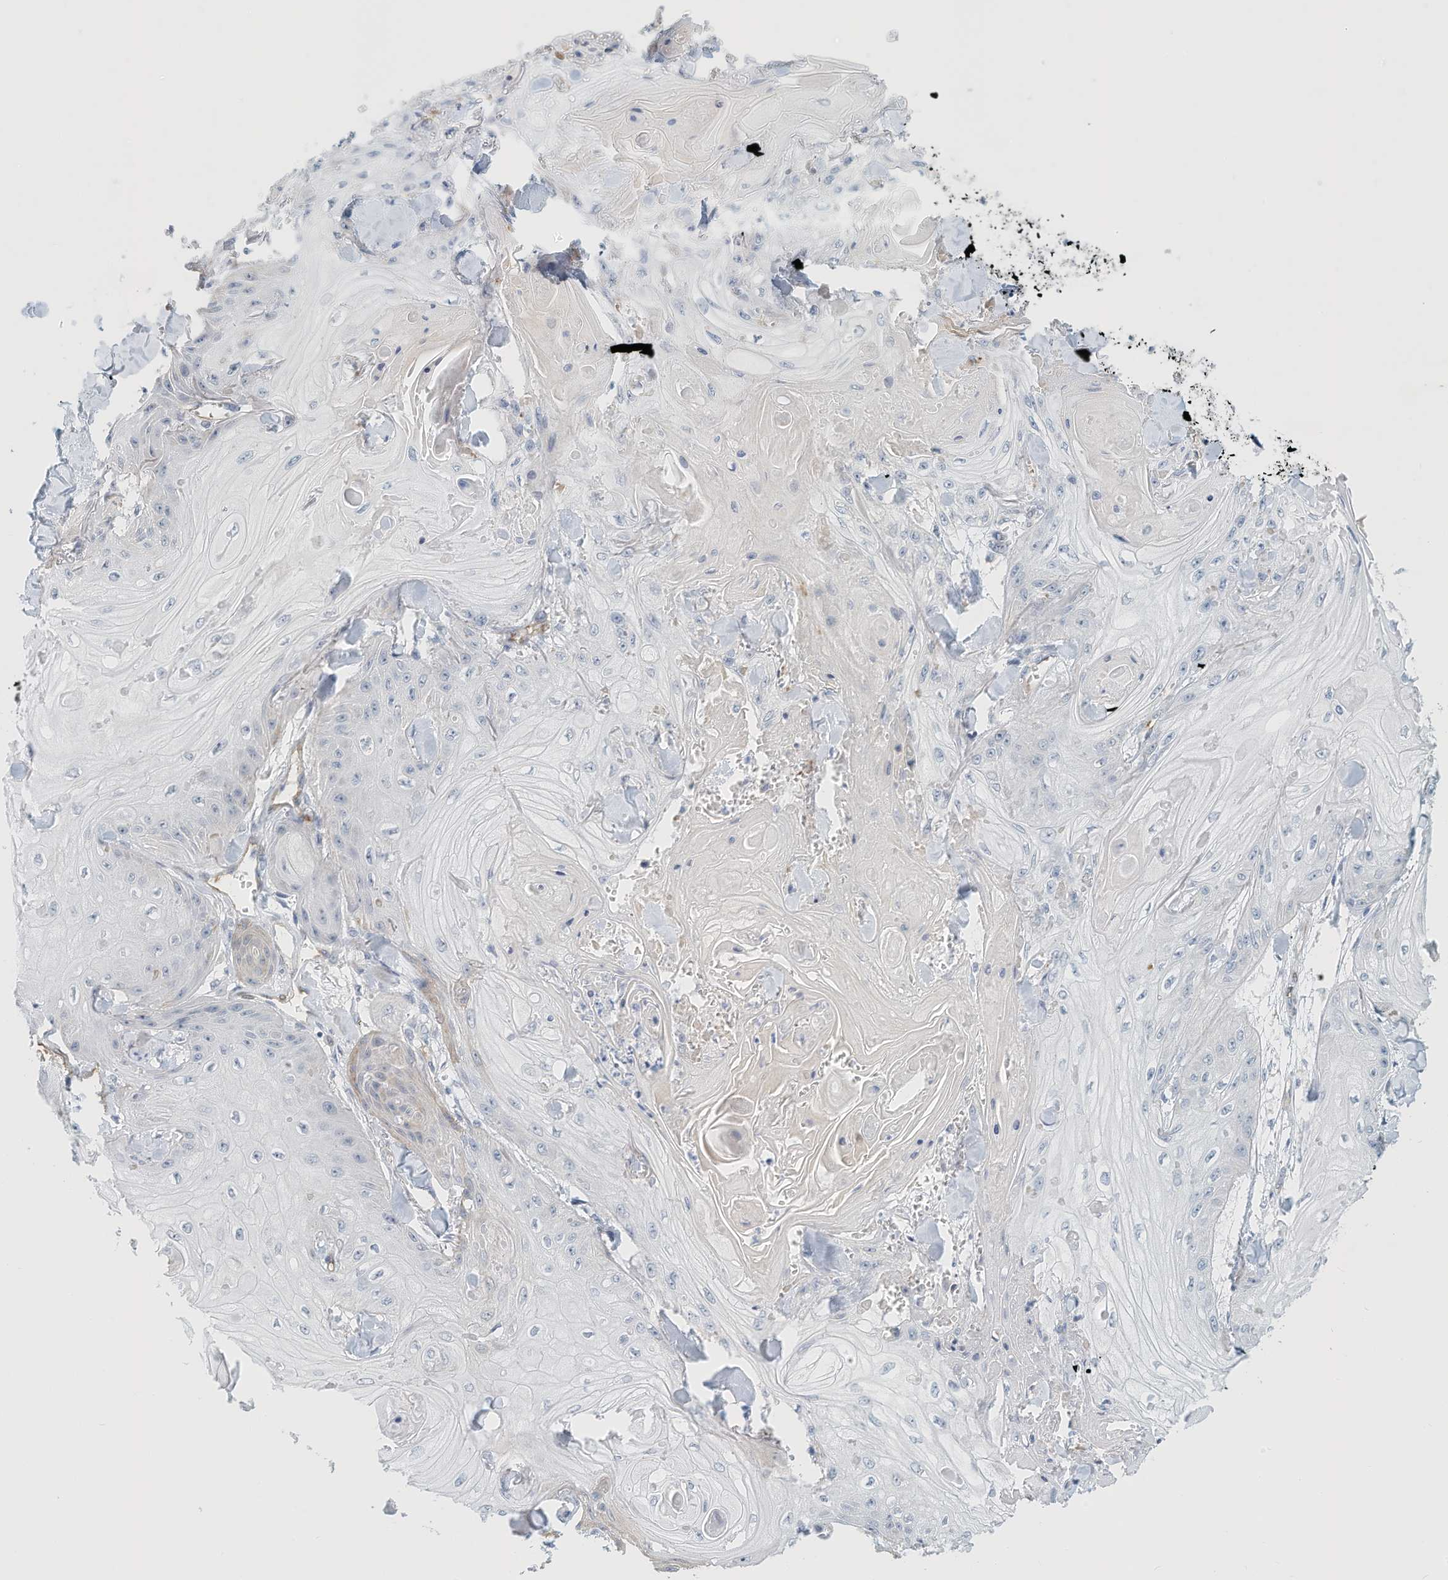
{"staining": {"intensity": "negative", "quantity": "none", "location": "none"}, "tissue": "skin cancer", "cell_type": "Tumor cells", "image_type": "cancer", "snomed": [{"axis": "morphology", "description": "Squamous cell carcinoma, NOS"}, {"axis": "topography", "description": "Skin"}], "caption": "An image of human skin cancer is negative for staining in tumor cells.", "gene": "ARHGAP28", "patient": {"sex": "male", "age": 74}}